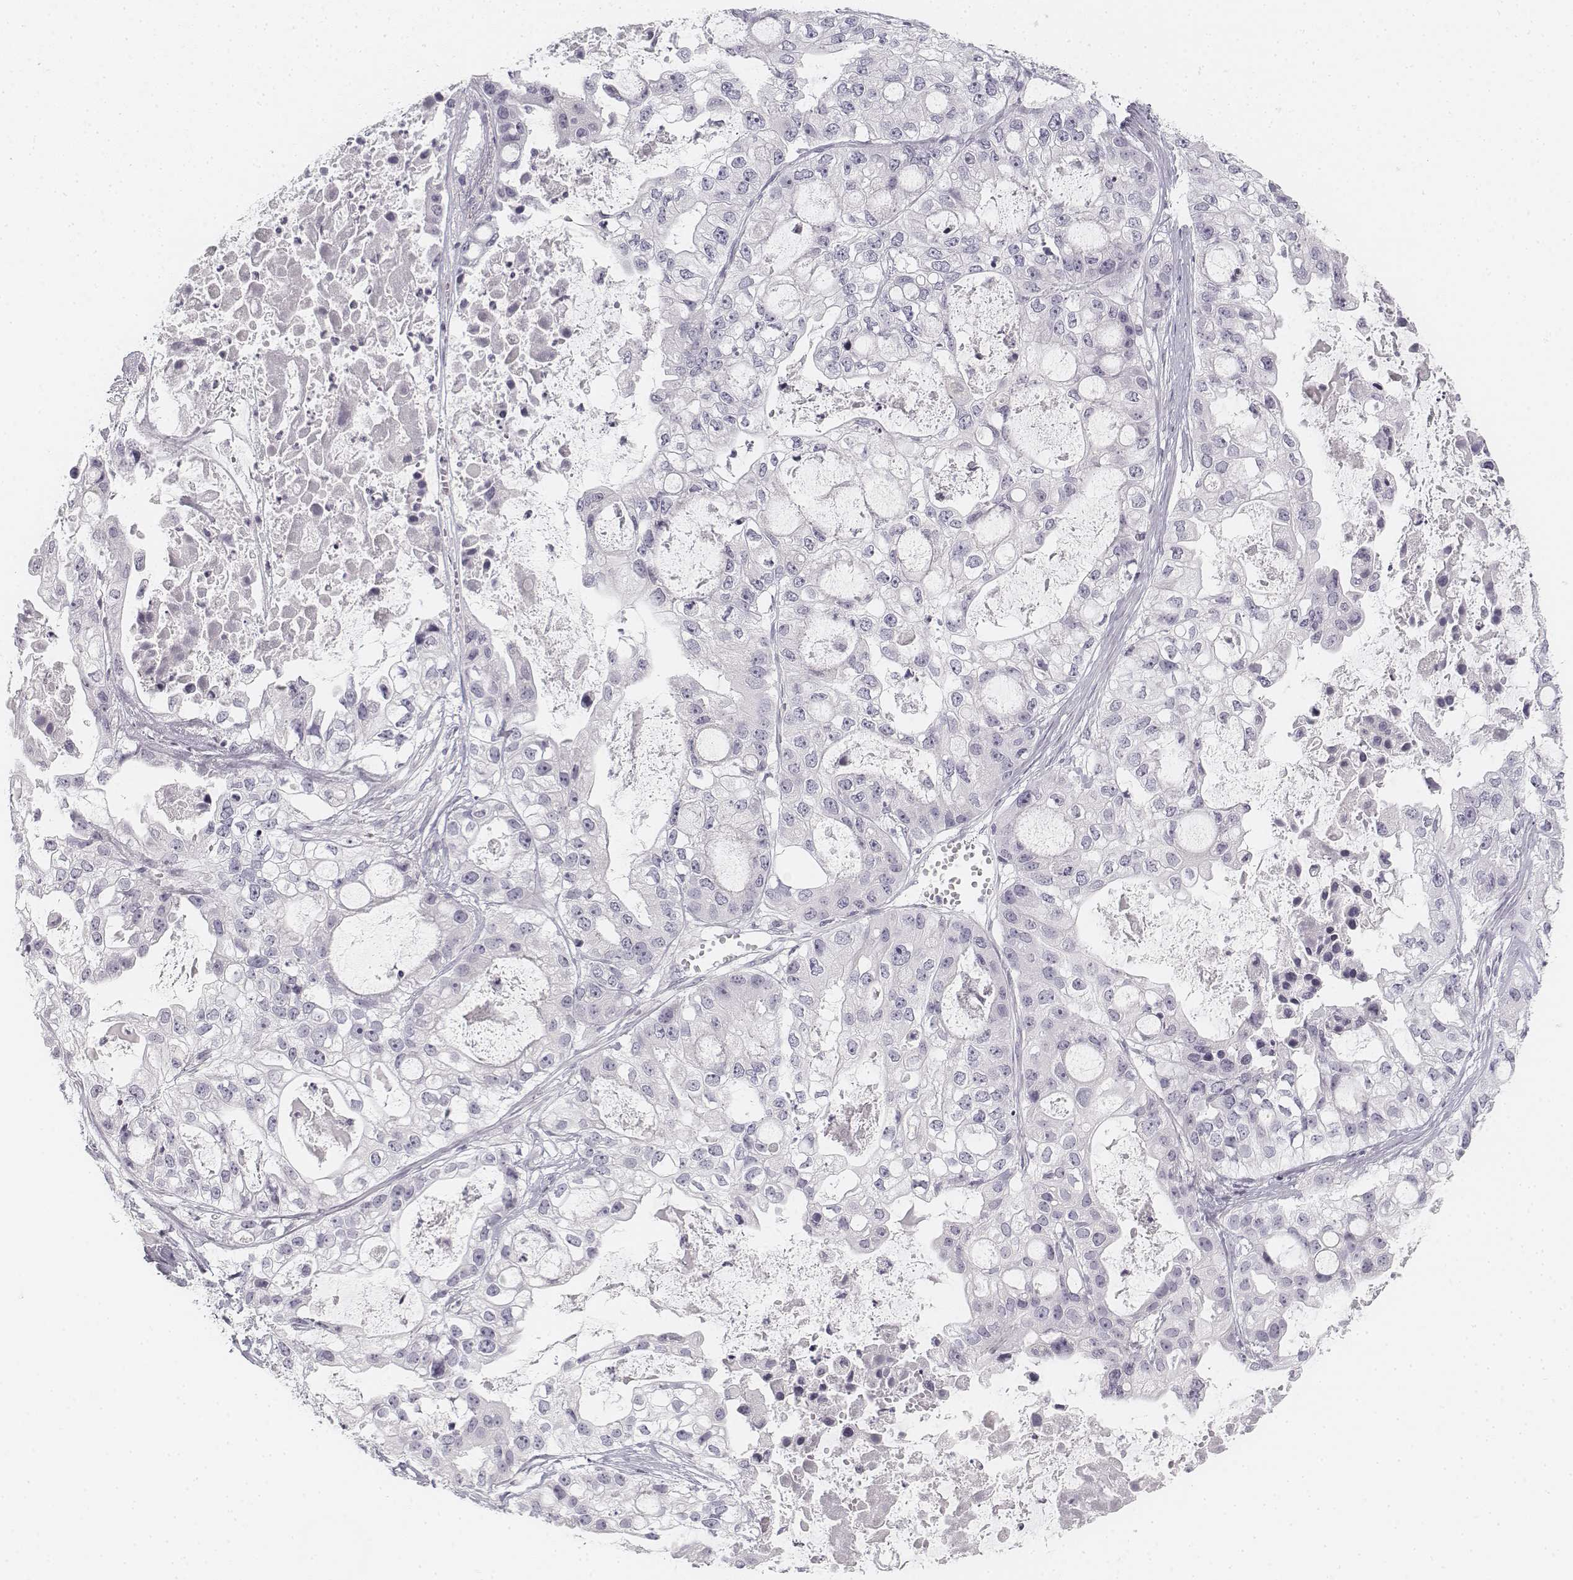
{"staining": {"intensity": "negative", "quantity": "none", "location": "none"}, "tissue": "ovarian cancer", "cell_type": "Tumor cells", "image_type": "cancer", "snomed": [{"axis": "morphology", "description": "Cystadenocarcinoma, serous, NOS"}, {"axis": "topography", "description": "Ovary"}], "caption": "There is no significant expression in tumor cells of ovarian cancer.", "gene": "KRT25", "patient": {"sex": "female", "age": 56}}